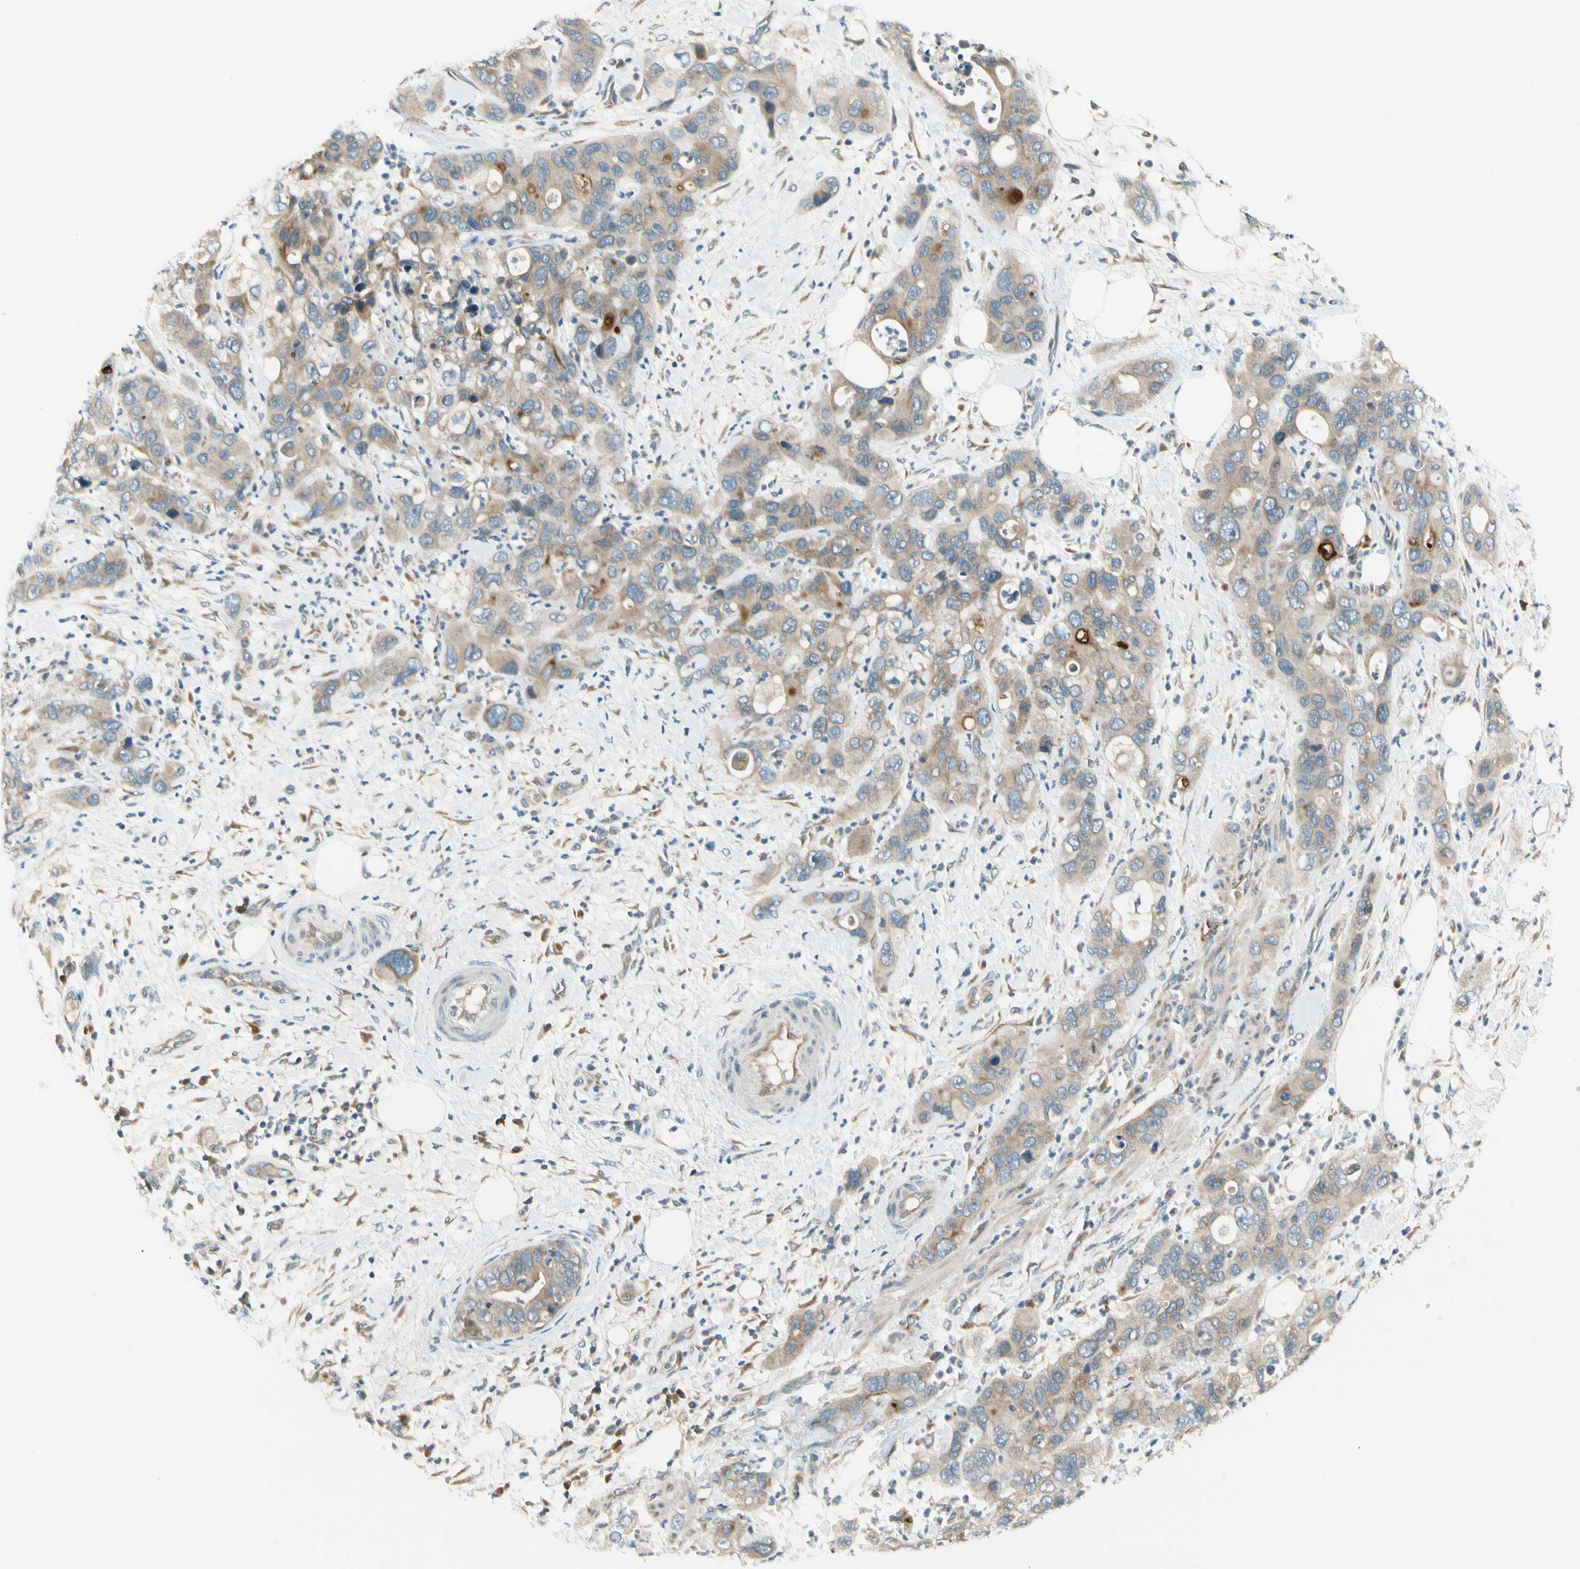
{"staining": {"intensity": "moderate", "quantity": ">75%", "location": "cytoplasmic/membranous"}, "tissue": "pancreatic cancer", "cell_type": "Tumor cells", "image_type": "cancer", "snomed": [{"axis": "morphology", "description": "Adenocarcinoma, NOS"}, {"axis": "topography", "description": "Pancreas"}], "caption": "There is medium levels of moderate cytoplasmic/membranous expression in tumor cells of adenocarcinoma (pancreatic), as demonstrated by immunohistochemical staining (brown color).", "gene": "BNIP1", "patient": {"sex": "female", "age": 71}}